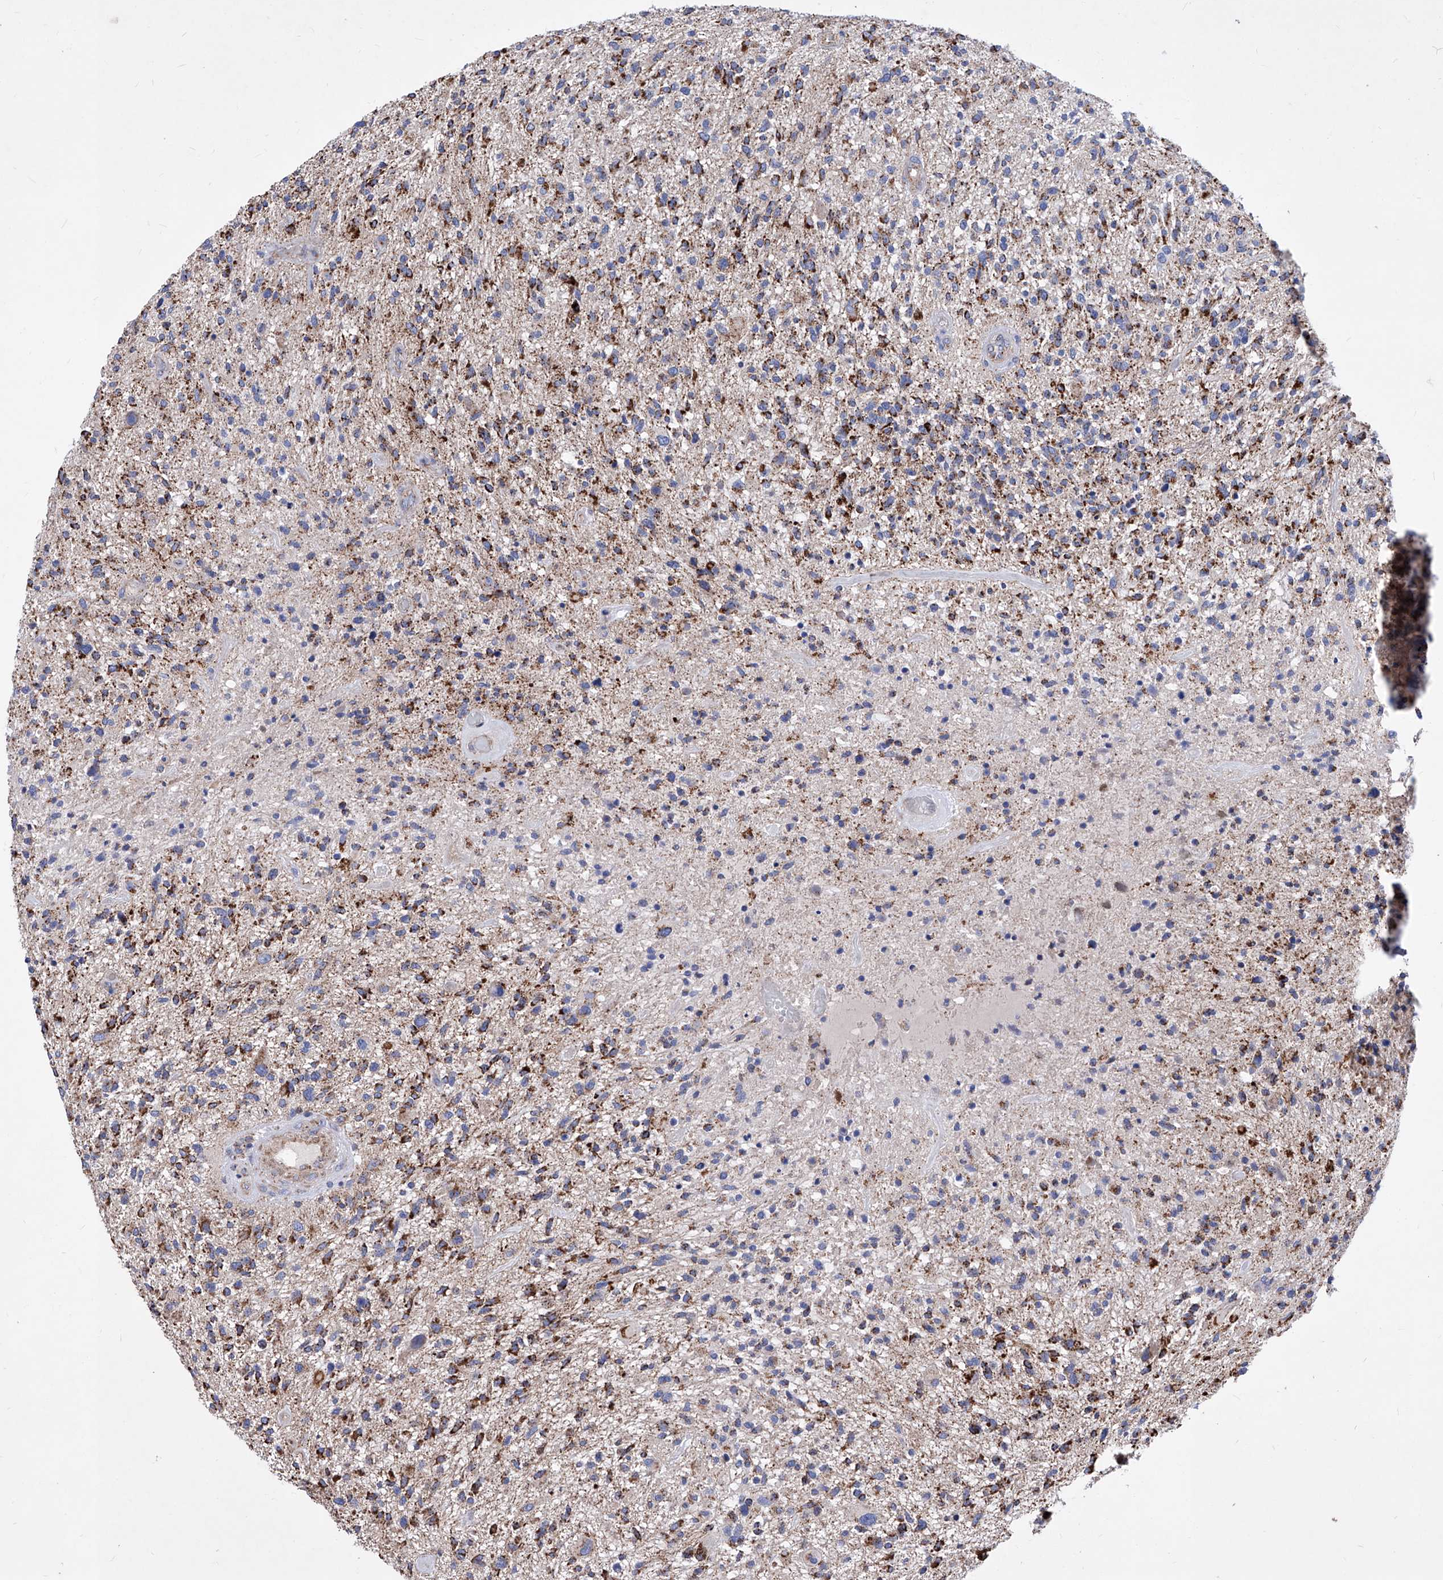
{"staining": {"intensity": "moderate", "quantity": ">75%", "location": "cytoplasmic/membranous"}, "tissue": "glioma", "cell_type": "Tumor cells", "image_type": "cancer", "snomed": [{"axis": "morphology", "description": "Glioma, malignant, High grade"}, {"axis": "topography", "description": "Brain"}], "caption": "Malignant glioma (high-grade) was stained to show a protein in brown. There is medium levels of moderate cytoplasmic/membranous expression in approximately >75% of tumor cells. Immunohistochemistry (ihc) stains the protein in brown and the nuclei are stained blue.", "gene": "HRNR", "patient": {"sex": "male", "age": 47}}